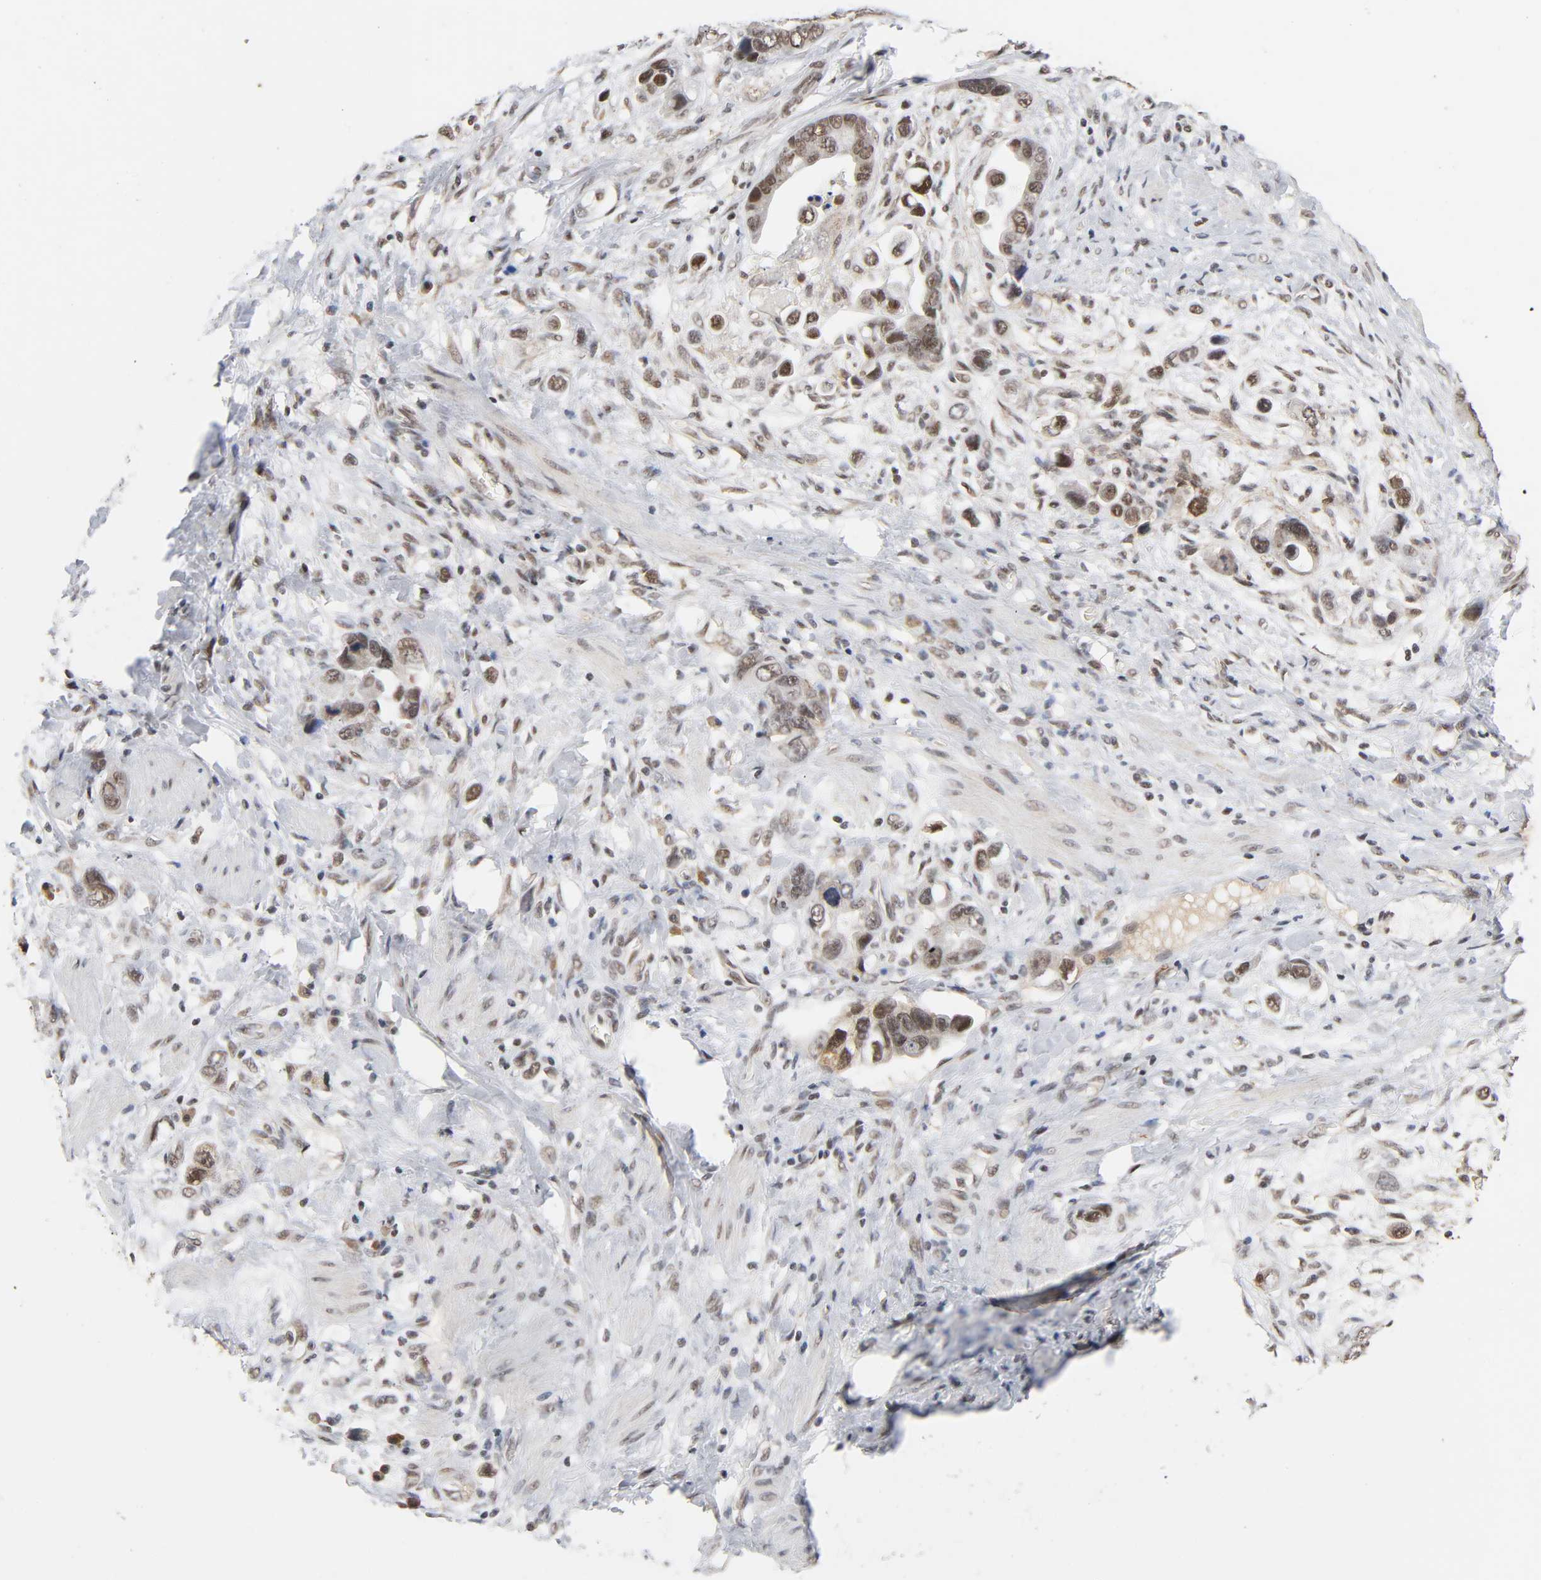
{"staining": {"intensity": "moderate", "quantity": ">75%", "location": "cytoplasmic/membranous,nuclear"}, "tissue": "stomach cancer", "cell_type": "Tumor cells", "image_type": "cancer", "snomed": [{"axis": "morphology", "description": "Adenocarcinoma, NOS"}, {"axis": "topography", "description": "Stomach, lower"}], "caption": "An IHC image of neoplastic tissue is shown. Protein staining in brown highlights moderate cytoplasmic/membranous and nuclear positivity in stomach cancer within tumor cells.", "gene": "ZNF384", "patient": {"sex": "female", "age": 93}}